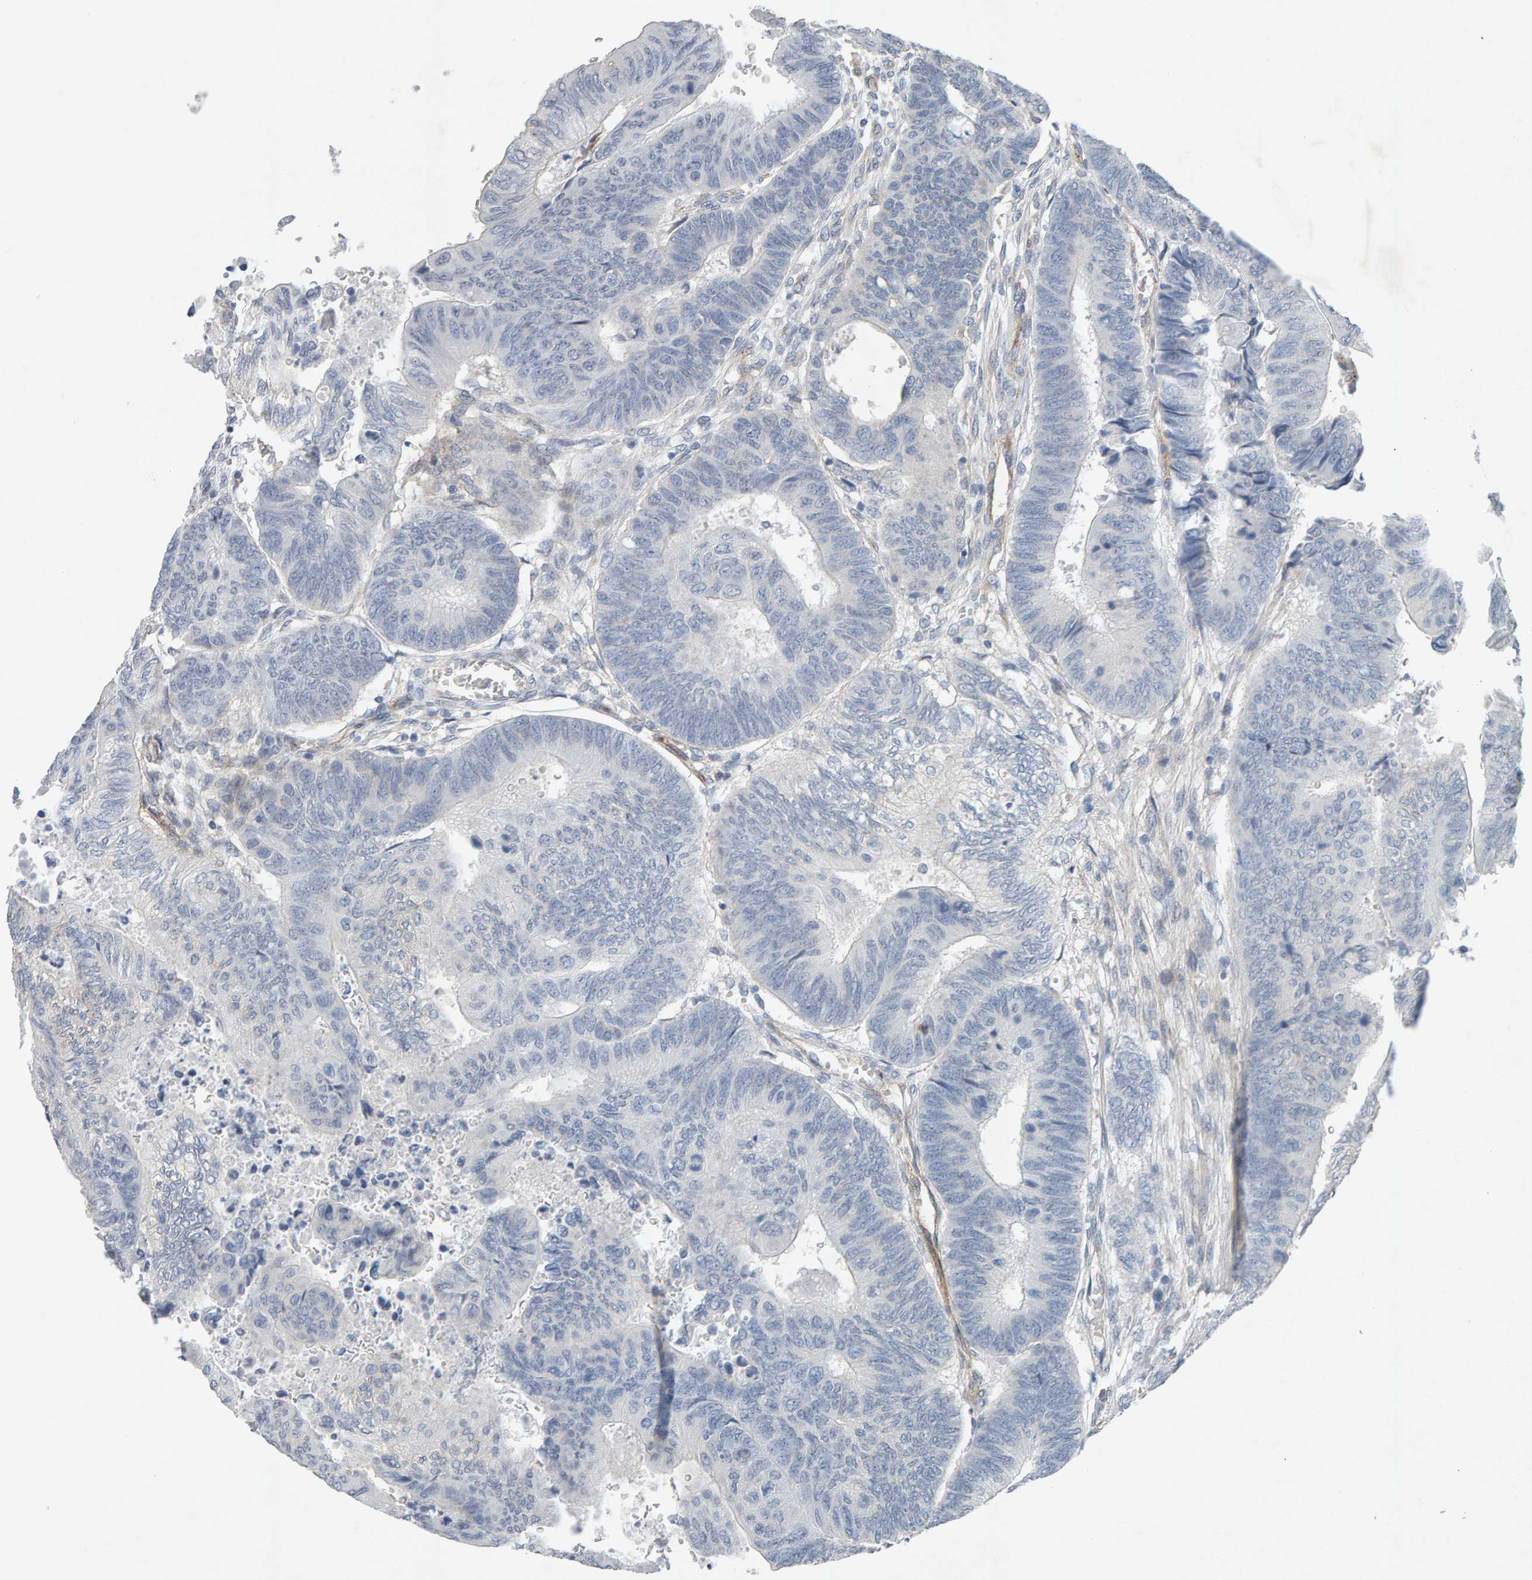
{"staining": {"intensity": "negative", "quantity": "none", "location": "none"}, "tissue": "colorectal cancer", "cell_type": "Tumor cells", "image_type": "cancer", "snomed": [{"axis": "morphology", "description": "Normal tissue, NOS"}, {"axis": "morphology", "description": "Adenocarcinoma, NOS"}, {"axis": "topography", "description": "Rectum"}, {"axis": "topography", "description": "Peripheral nerve tissue"}], "caption": "A high-resolution histopathology image shows immunohistochemistry staining of adenocarcinoma (colorectal), which displays no significant expression in tumor cells.", "gene": "PTPRM", "patient": {"sex": "male", "age": 92}}